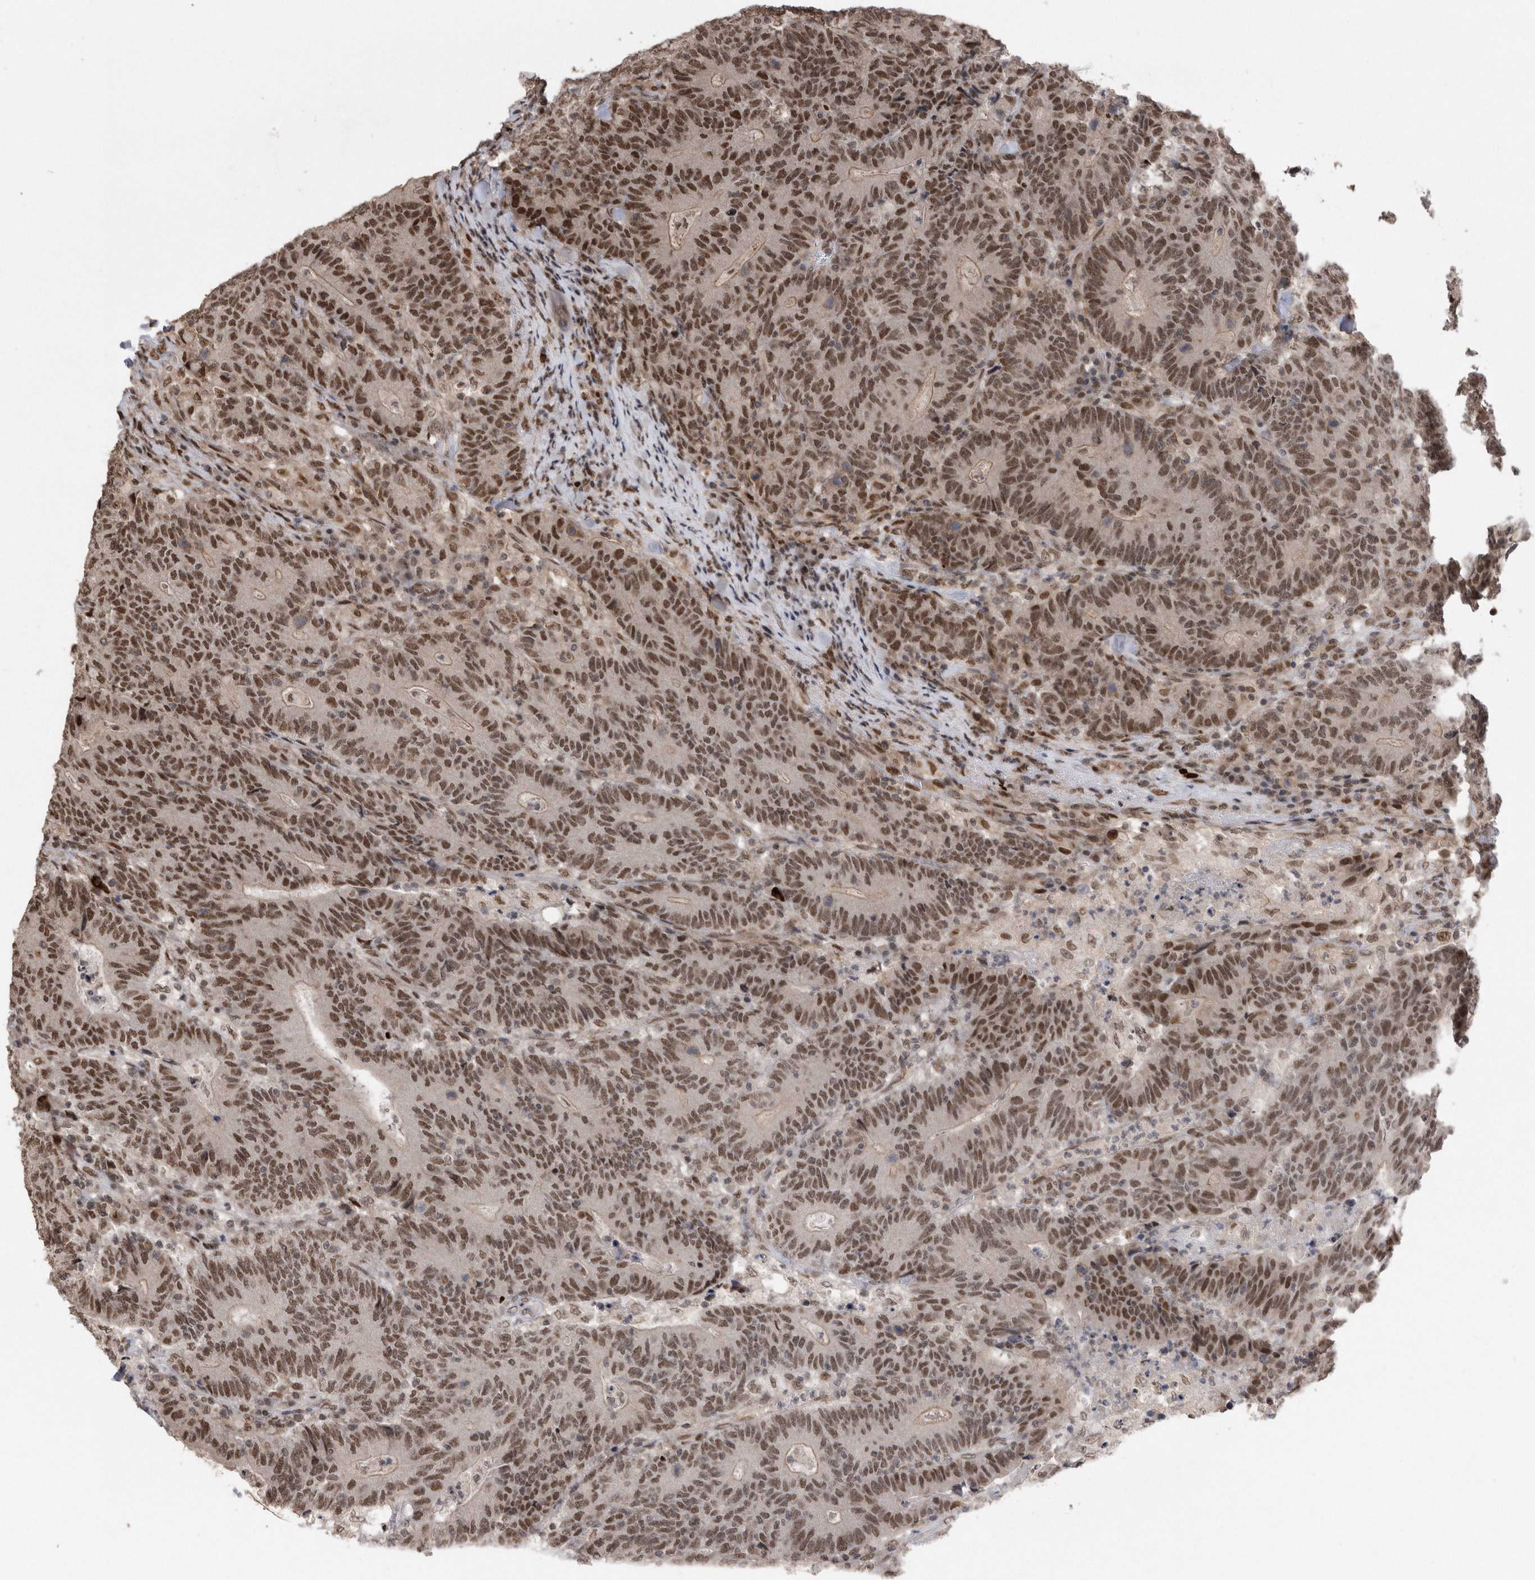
{"staining": {"intensity": "moderate", "quantity": ">75%", "location": "nuclear"}, "tissue": "colorectal cancer", "cell_type": "Tumor cells", "image_type": "cancer", "snomed": [{"axis": "morphology", "description": "Normal tissue, NOS"}, {"axis": "morphology", "description": "Adenocarcinoma, NOS"}, {"axis": "topography", "description": "Colon"}], "caption": "This image reveals immunohistochemistry staining of human colorectal cancer (adenocarcinoma), with medium moderate nuclear staining in about >75% of tumor cells.", "gene": "TDRD3", "patient": {"sex": "female", "age": 75}}